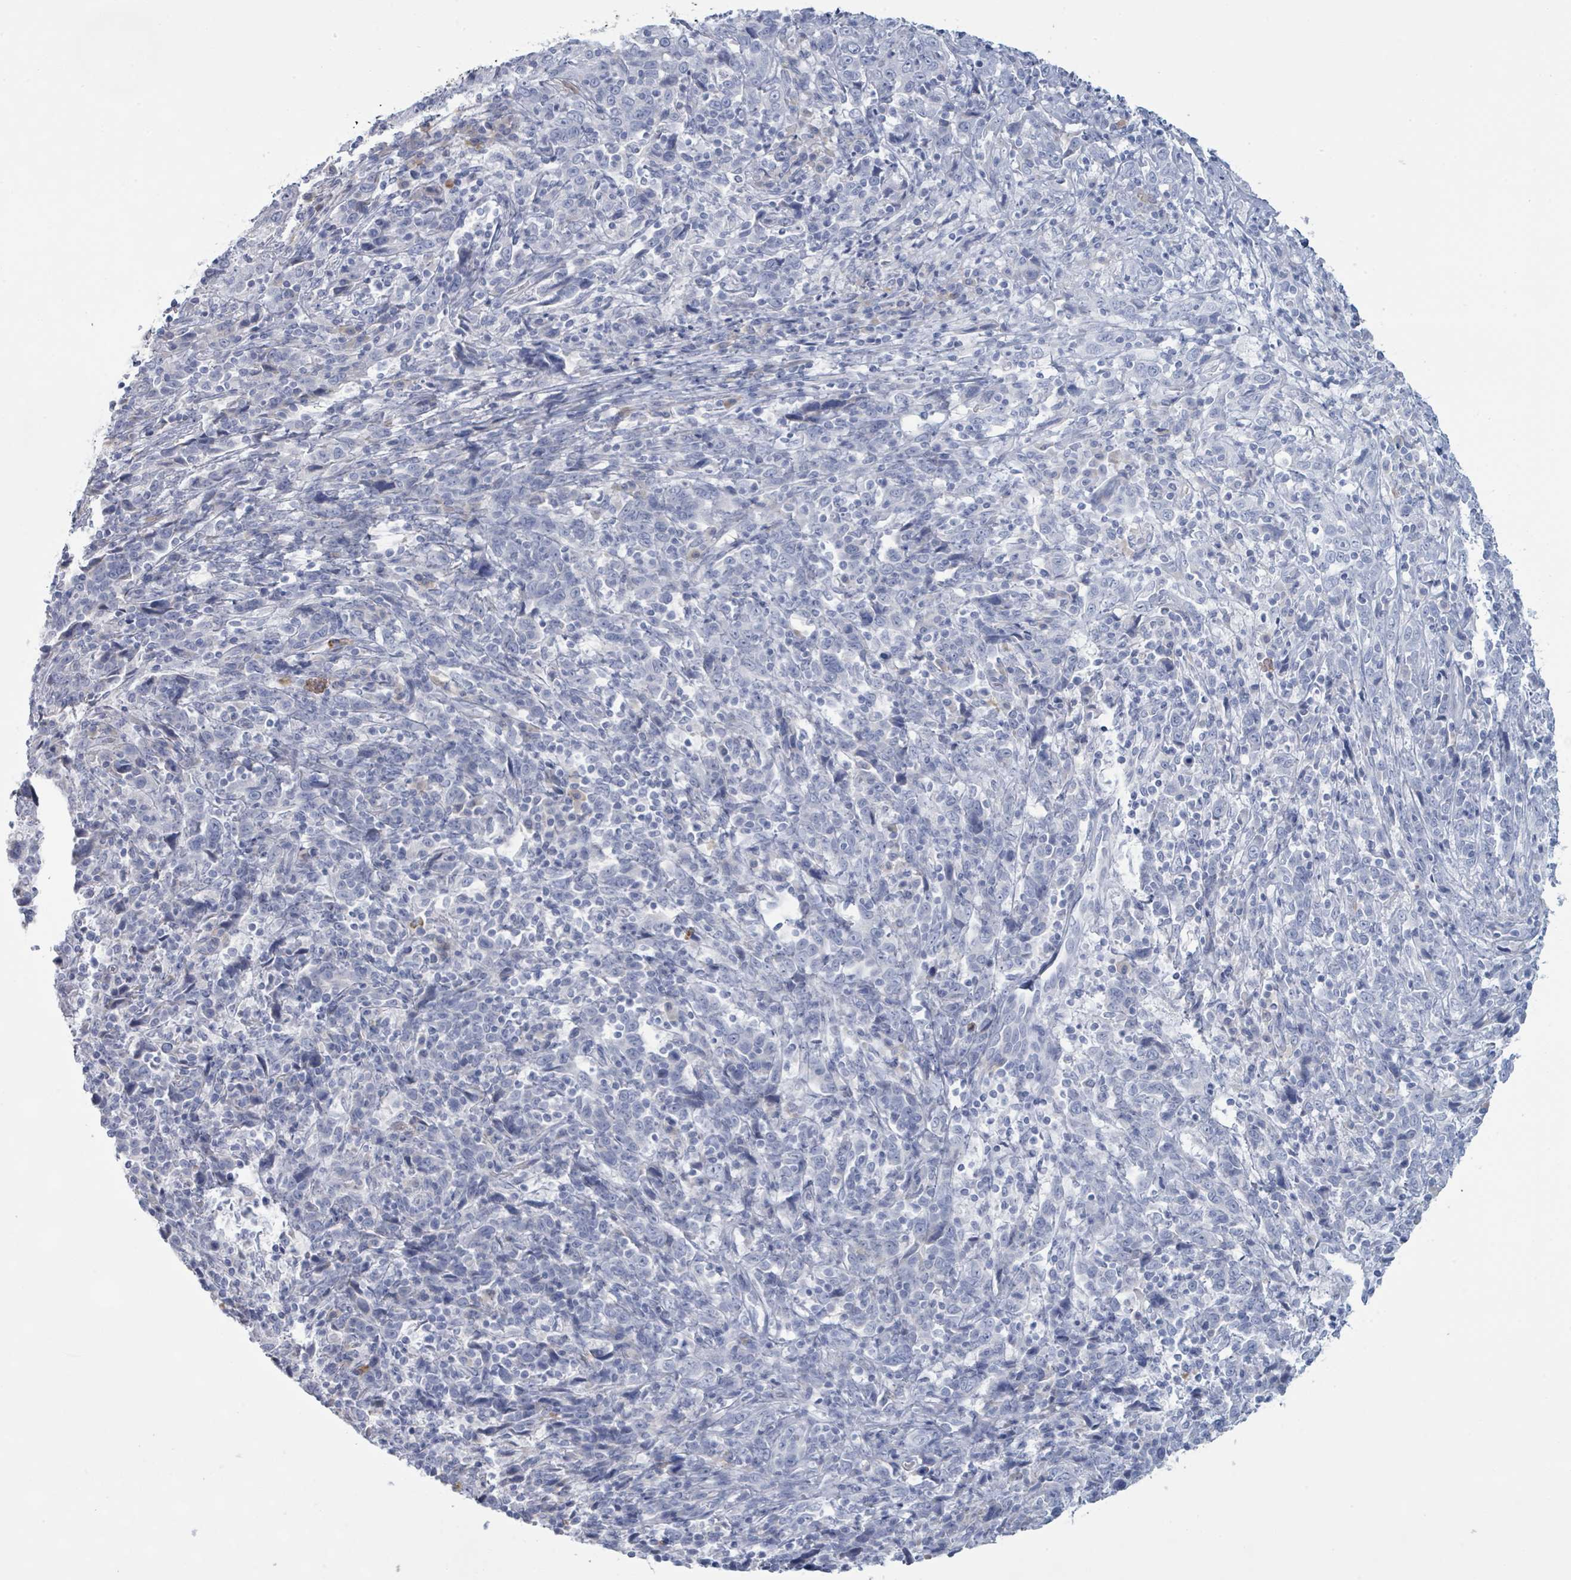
{"staining": {"intensity": "negative", "quantity": "none", "location": "none"}, "tissue": "cervical cancer", "cell_type": "Tumor cells", "image_type": "cancer", "snomed": [{"axis": "morphology", "description": "Squamous cell carcinoma, NOS"}, {"axis": "topography", "description": "Cervix"}], "caption": "A micrograph of cervical squamous cell carcinoma stained for a protein exhibits no brown staining in tumor cells.", "gene": "PGA3", "patient": {"sex": "female", "age": 46}}